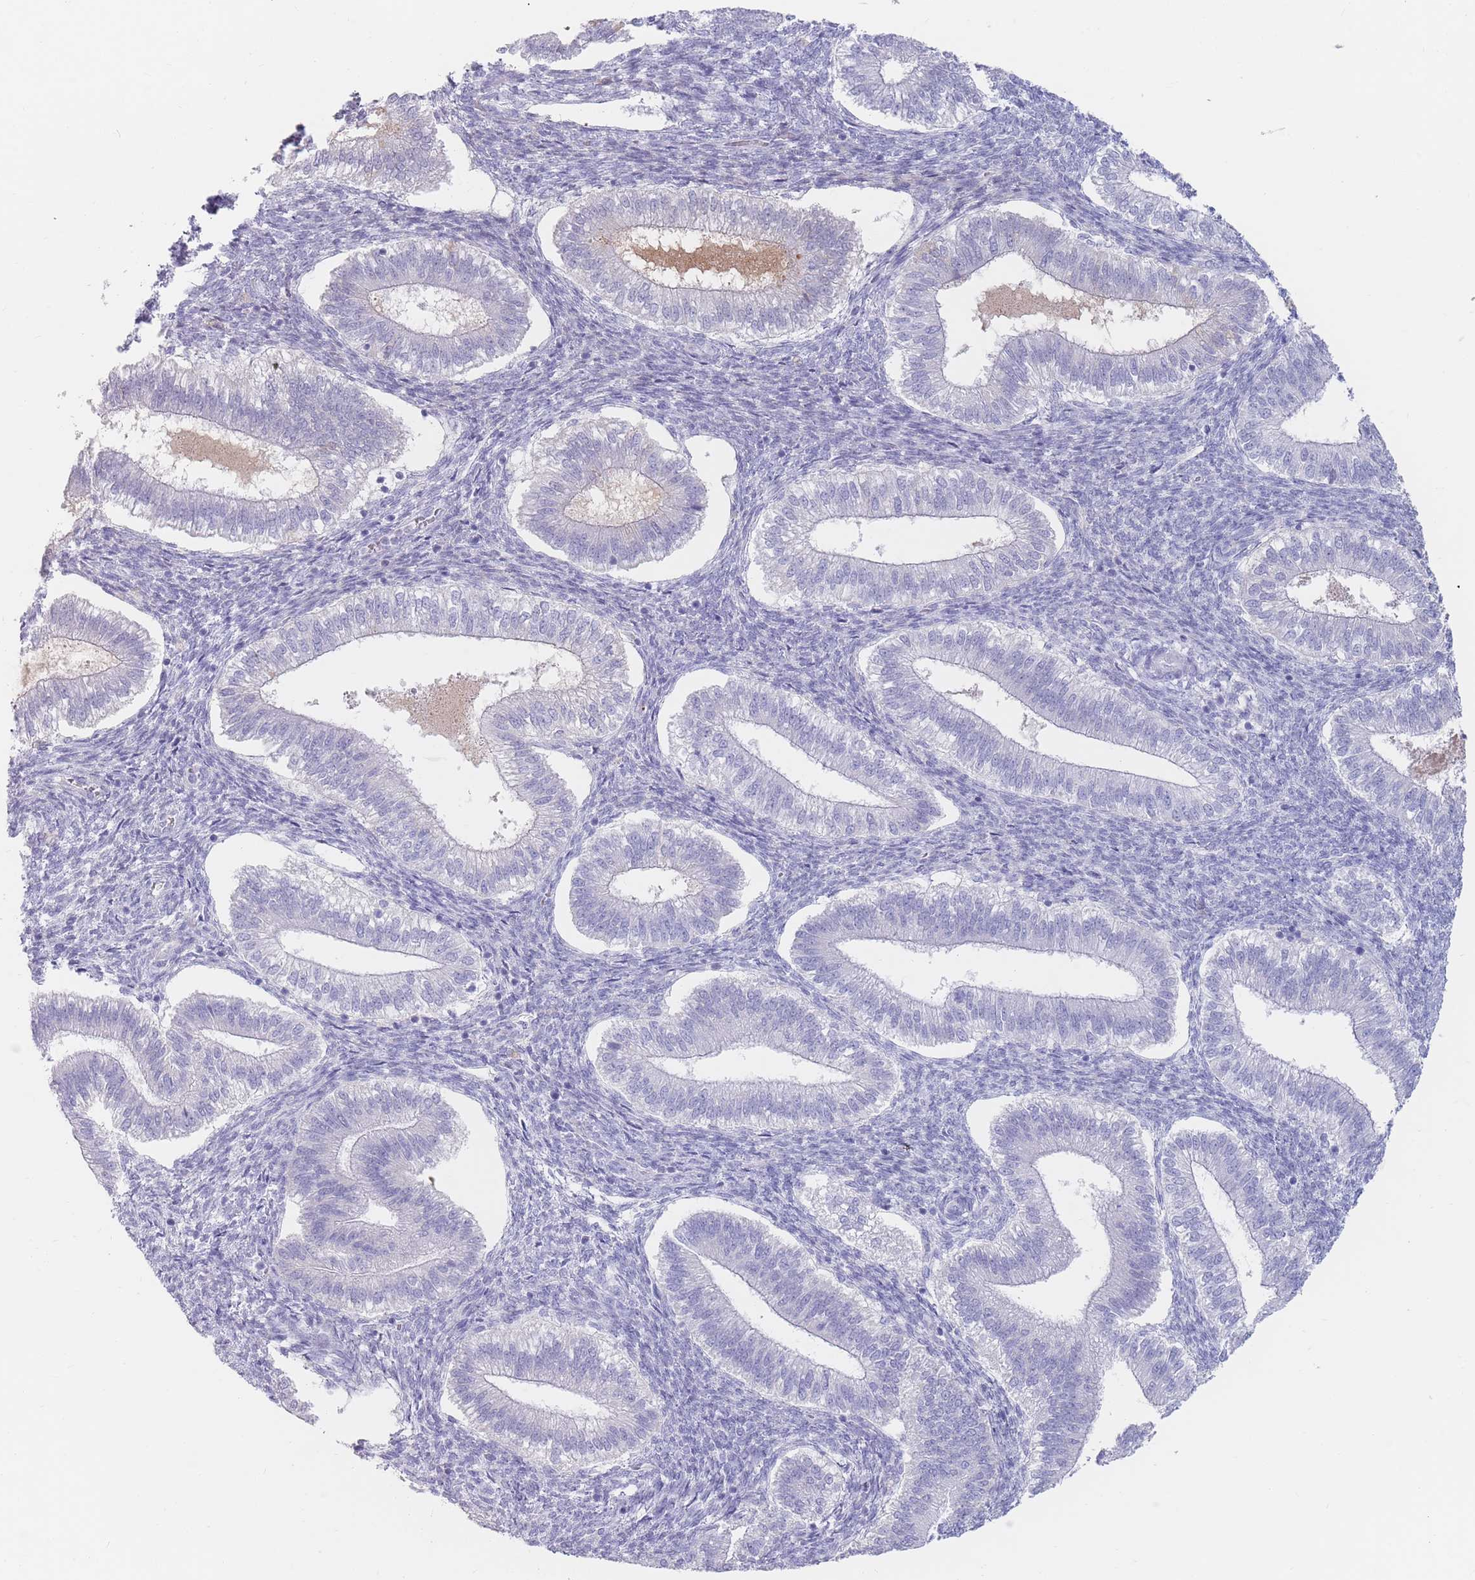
{"staining": {"intensity": "negative", "quantity": "none", "location": "none"}, "tissue": "endometrium", "cell_type": "Cells in endometrial stroma", "image_type": "normal", "snomed": [{"axis": "morphology", "description": "Normal tissue, NOS"}, {"axis": "topography", "description": "Endometrium"}], "caption": "Immunohistochemistry (IHC) of unremarkable endometrium demonstrates no staining in cells in endometrial stroma. Nuclei are stained in blue.", "gene": "PRG4", "patient": {"sex": "female", "age": 25}}